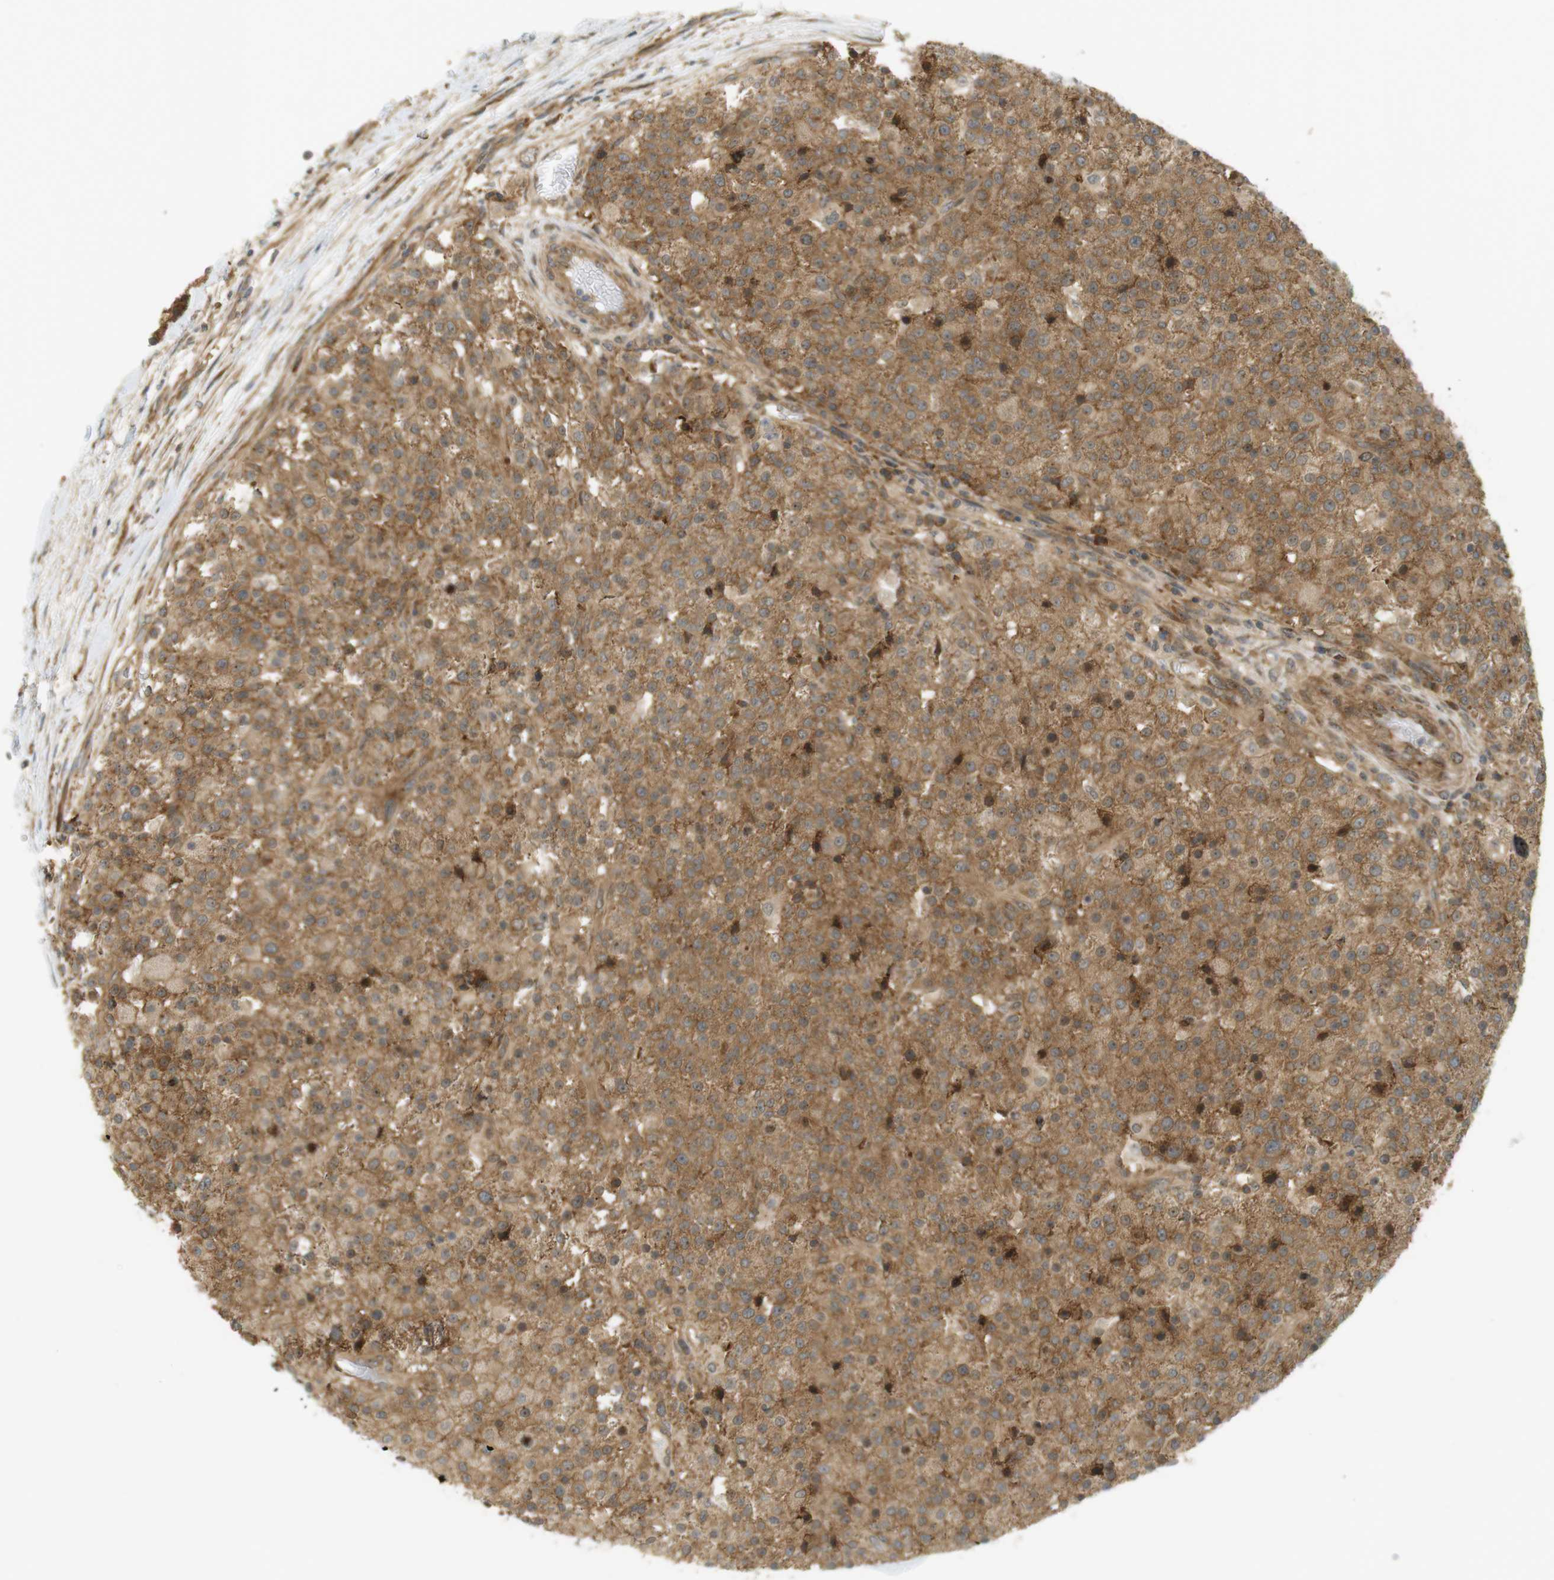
{"staining": {"intensity": "moderate", "quantity": ">75%", "location": "cytoplasmic/membranous,nuclear"}, "tissue": "testis cancer", "cell_type": "Tumor cells", "image_type": "cancer", "snomed": [{"axis": "morphology", "description": "Seminoma, NOS"}, {"axis": "topography", "description": "Testis"}], "caption": "High-magnification brightfield microscopy of testis cancer (seminoma) stained with DAB (brown) and counterstained with hematoxylin (blue). tumor cells exhibit moderate cytoplasmic/membranous and nuclear positivity is seen in approximately>75% of cells.", "gene": "PA2G4", "patient": {"sex": "male", "age": 59}}